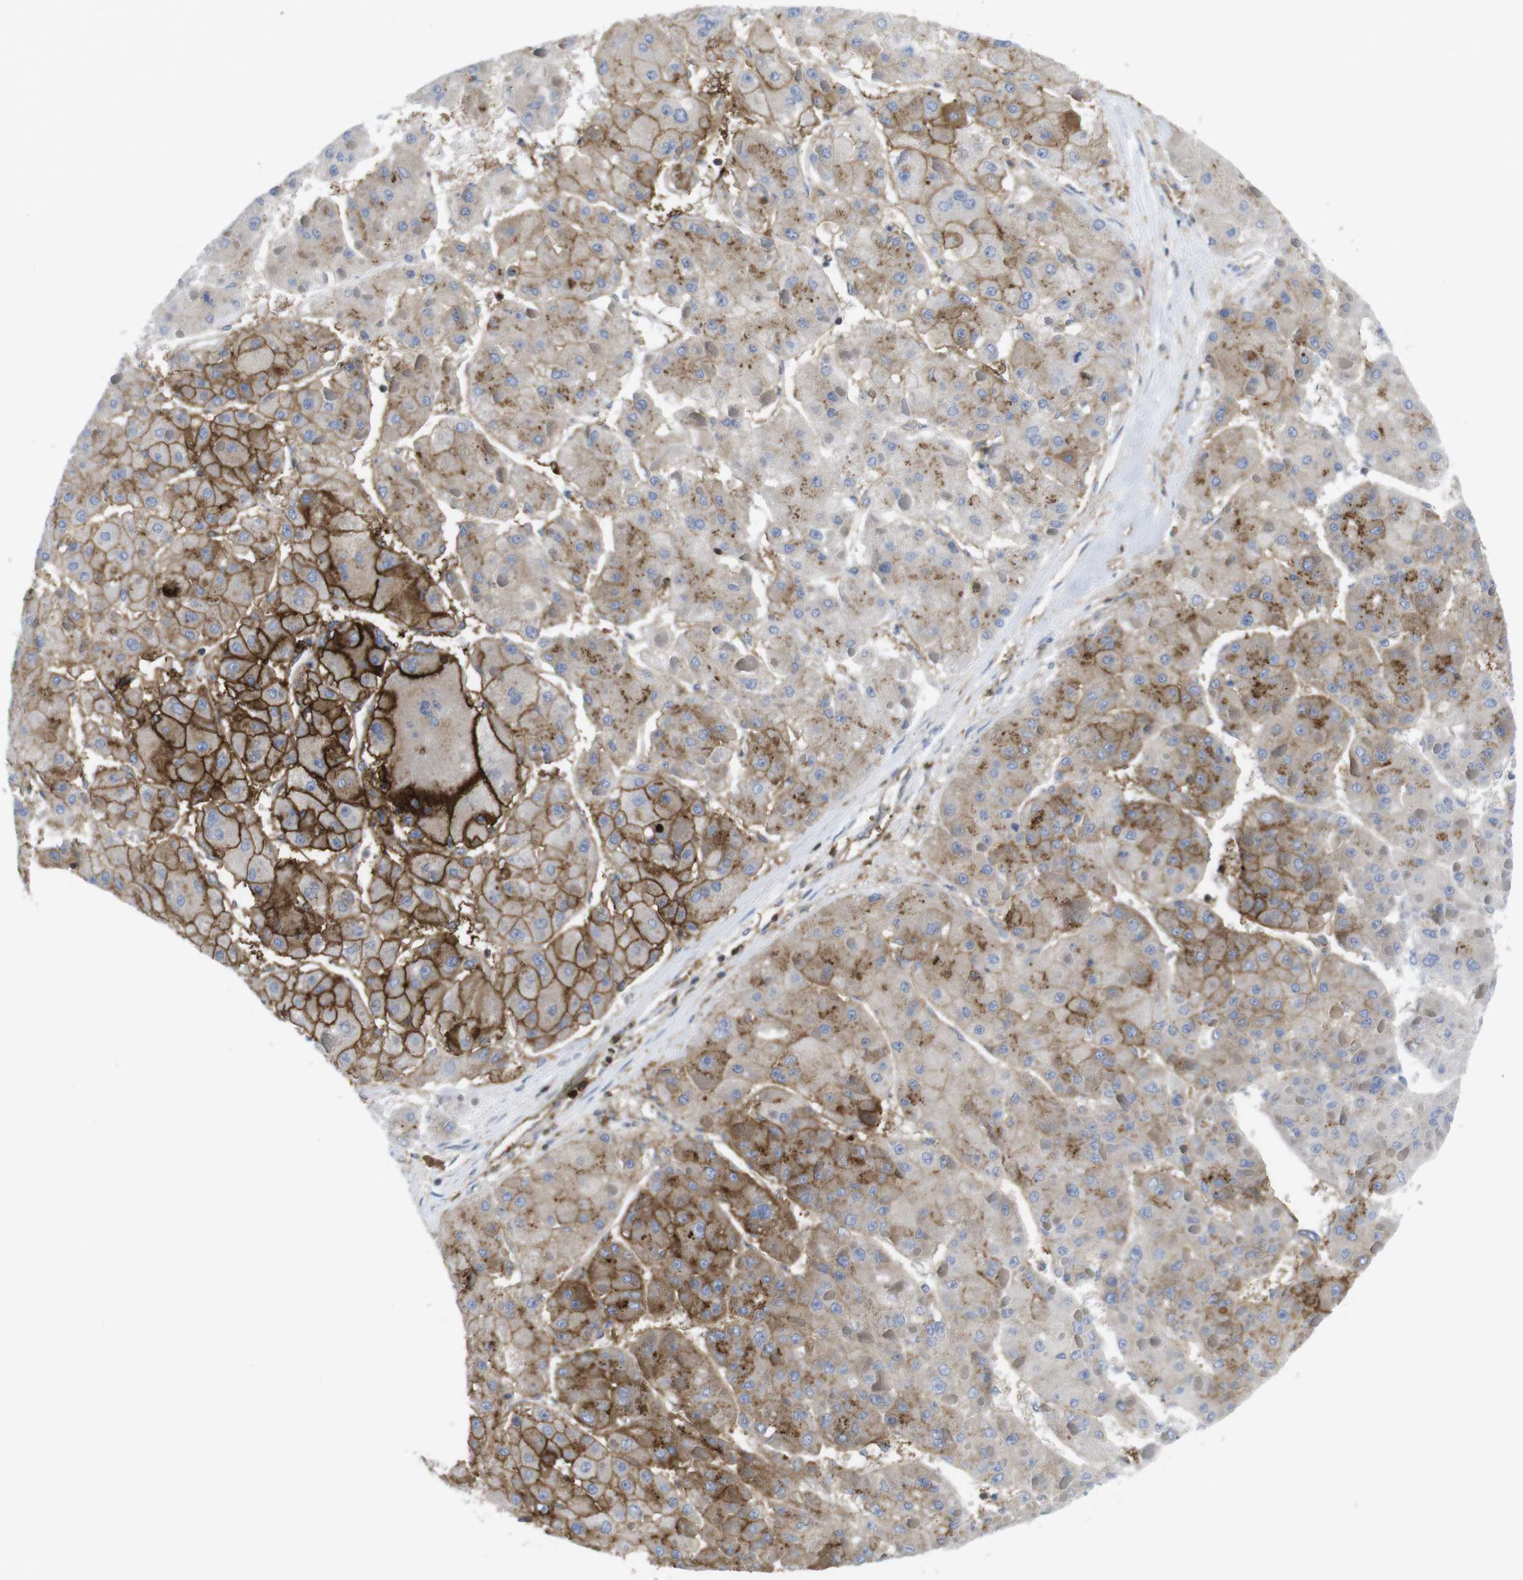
{"staining": {"intensity": "strong", "quantity": "25%-75%", "location": "cytoplasmic/membranous"}, "tissue": "liver cancer", "cell_type": "Tumor cells", "image_type": "cancer", "snomed": [{"axis": "morphology", "description": "Carcinoma, Hepatocellular, NOS"}, {"axis": "topography", "description": "Liver"}], "caption": "Tumor cells demonstrate strong cytoplasmic/membranous positivity in approximately 25%-75% of cells in liver cancer (hepatocellular carcinoma). Immunohistochemistry stains the protein in brown and the nuclei are stained blue.", "gene": "CCR6", "patient": {"sex": "female", "age": 73}}